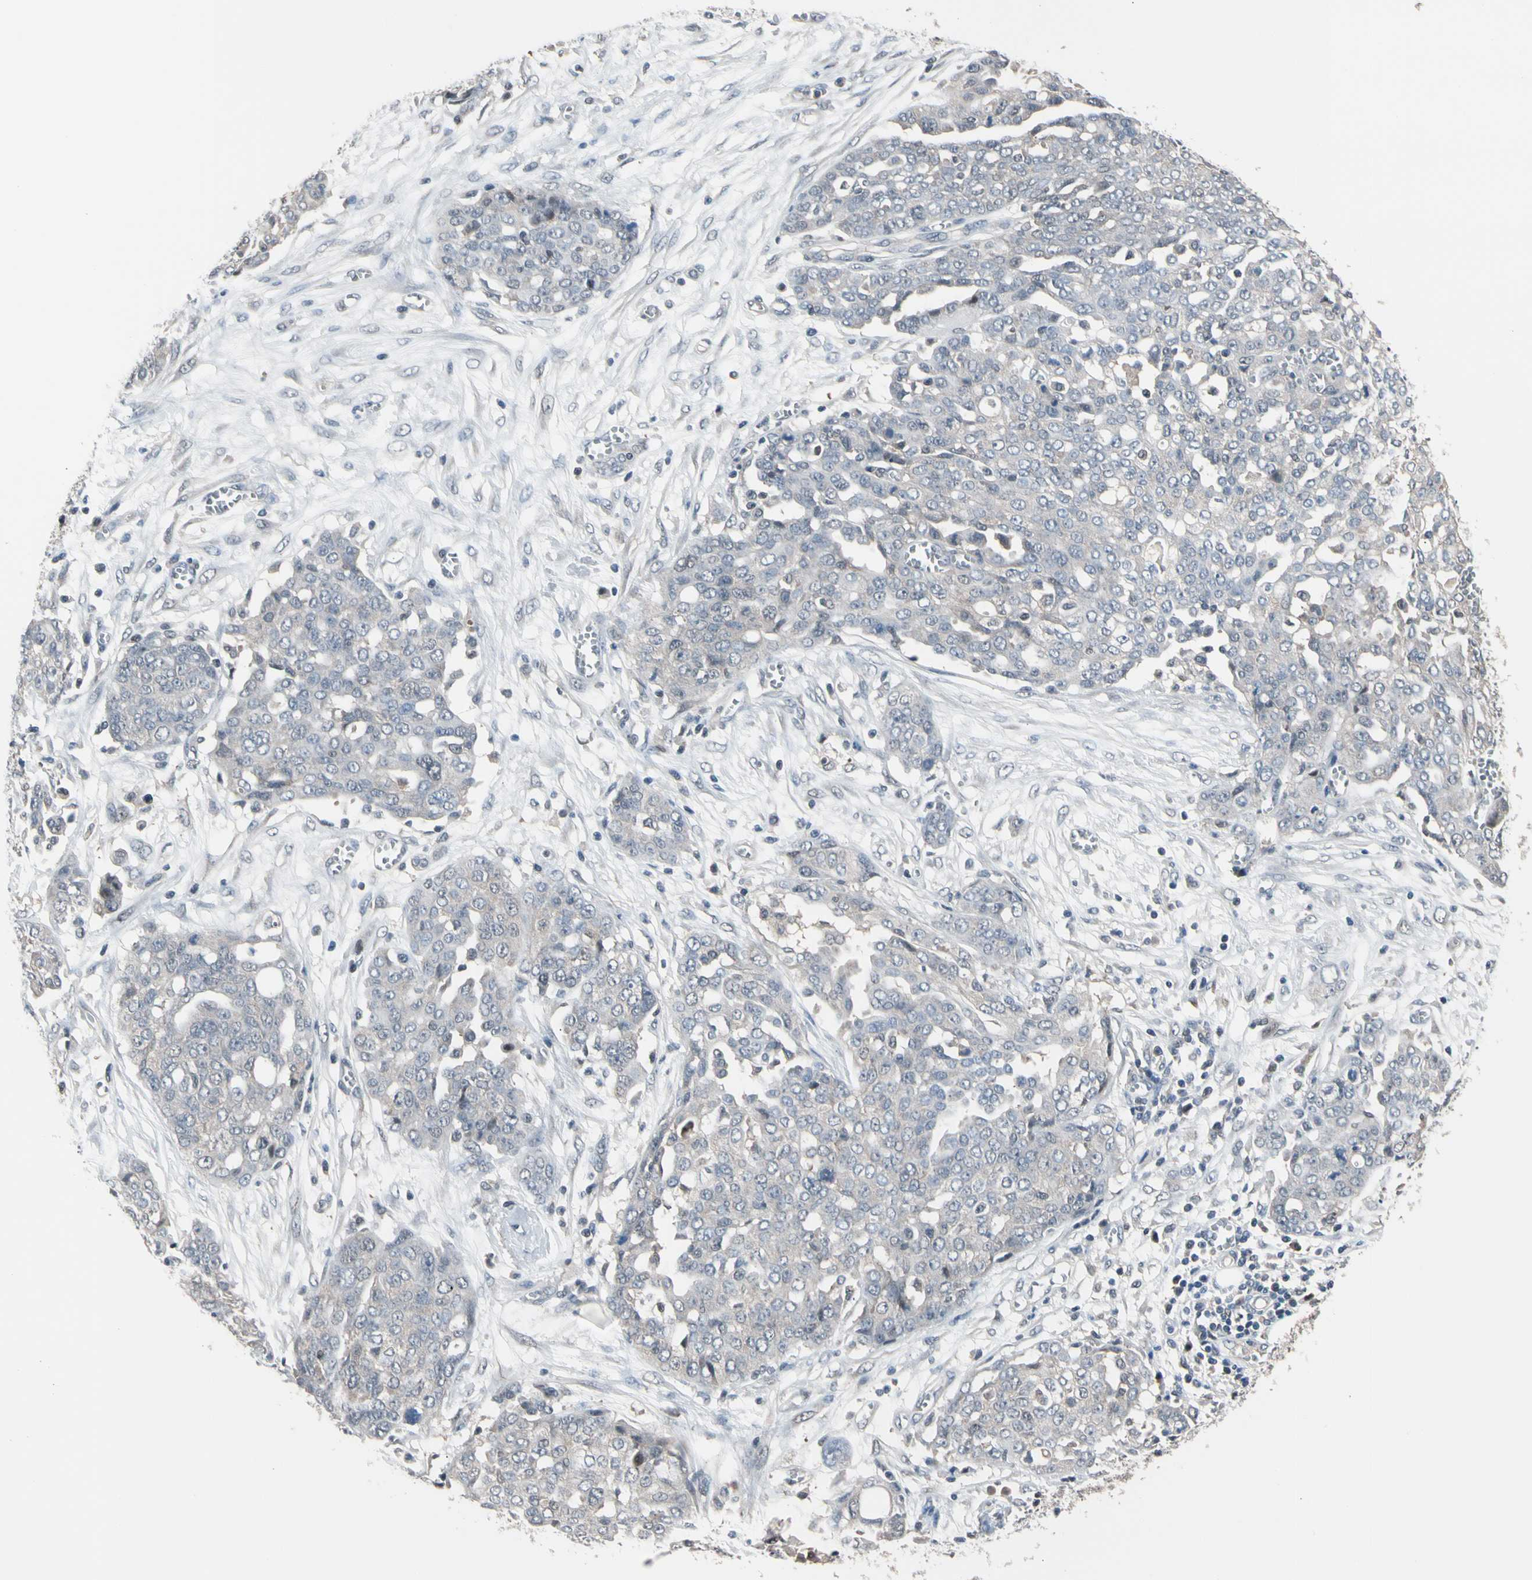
{"staining": {"intensity": "weak", "quantity": "<25%", "location": "cytoplasmic/membranous"}, "tissue": "ovarian cancer", "cell_type": "Tumor cells", "image_type": "cancer", "snomed": [{"axis": "morphology", "description": "Cystadenocarcinoma, serous, NOS"}, {"axis": "topography", "description": "Soft tissue"}, {"axis": "topography", "description": "Ovary"}], "caption": "A high-resolution image shows immunohistochemistry staining of ovarian serous cystadenocarcinoma, which shows no significant staining in tumor cells.", "gene": "PSMA2", "patient": {"sex": "female", "age": 57}}